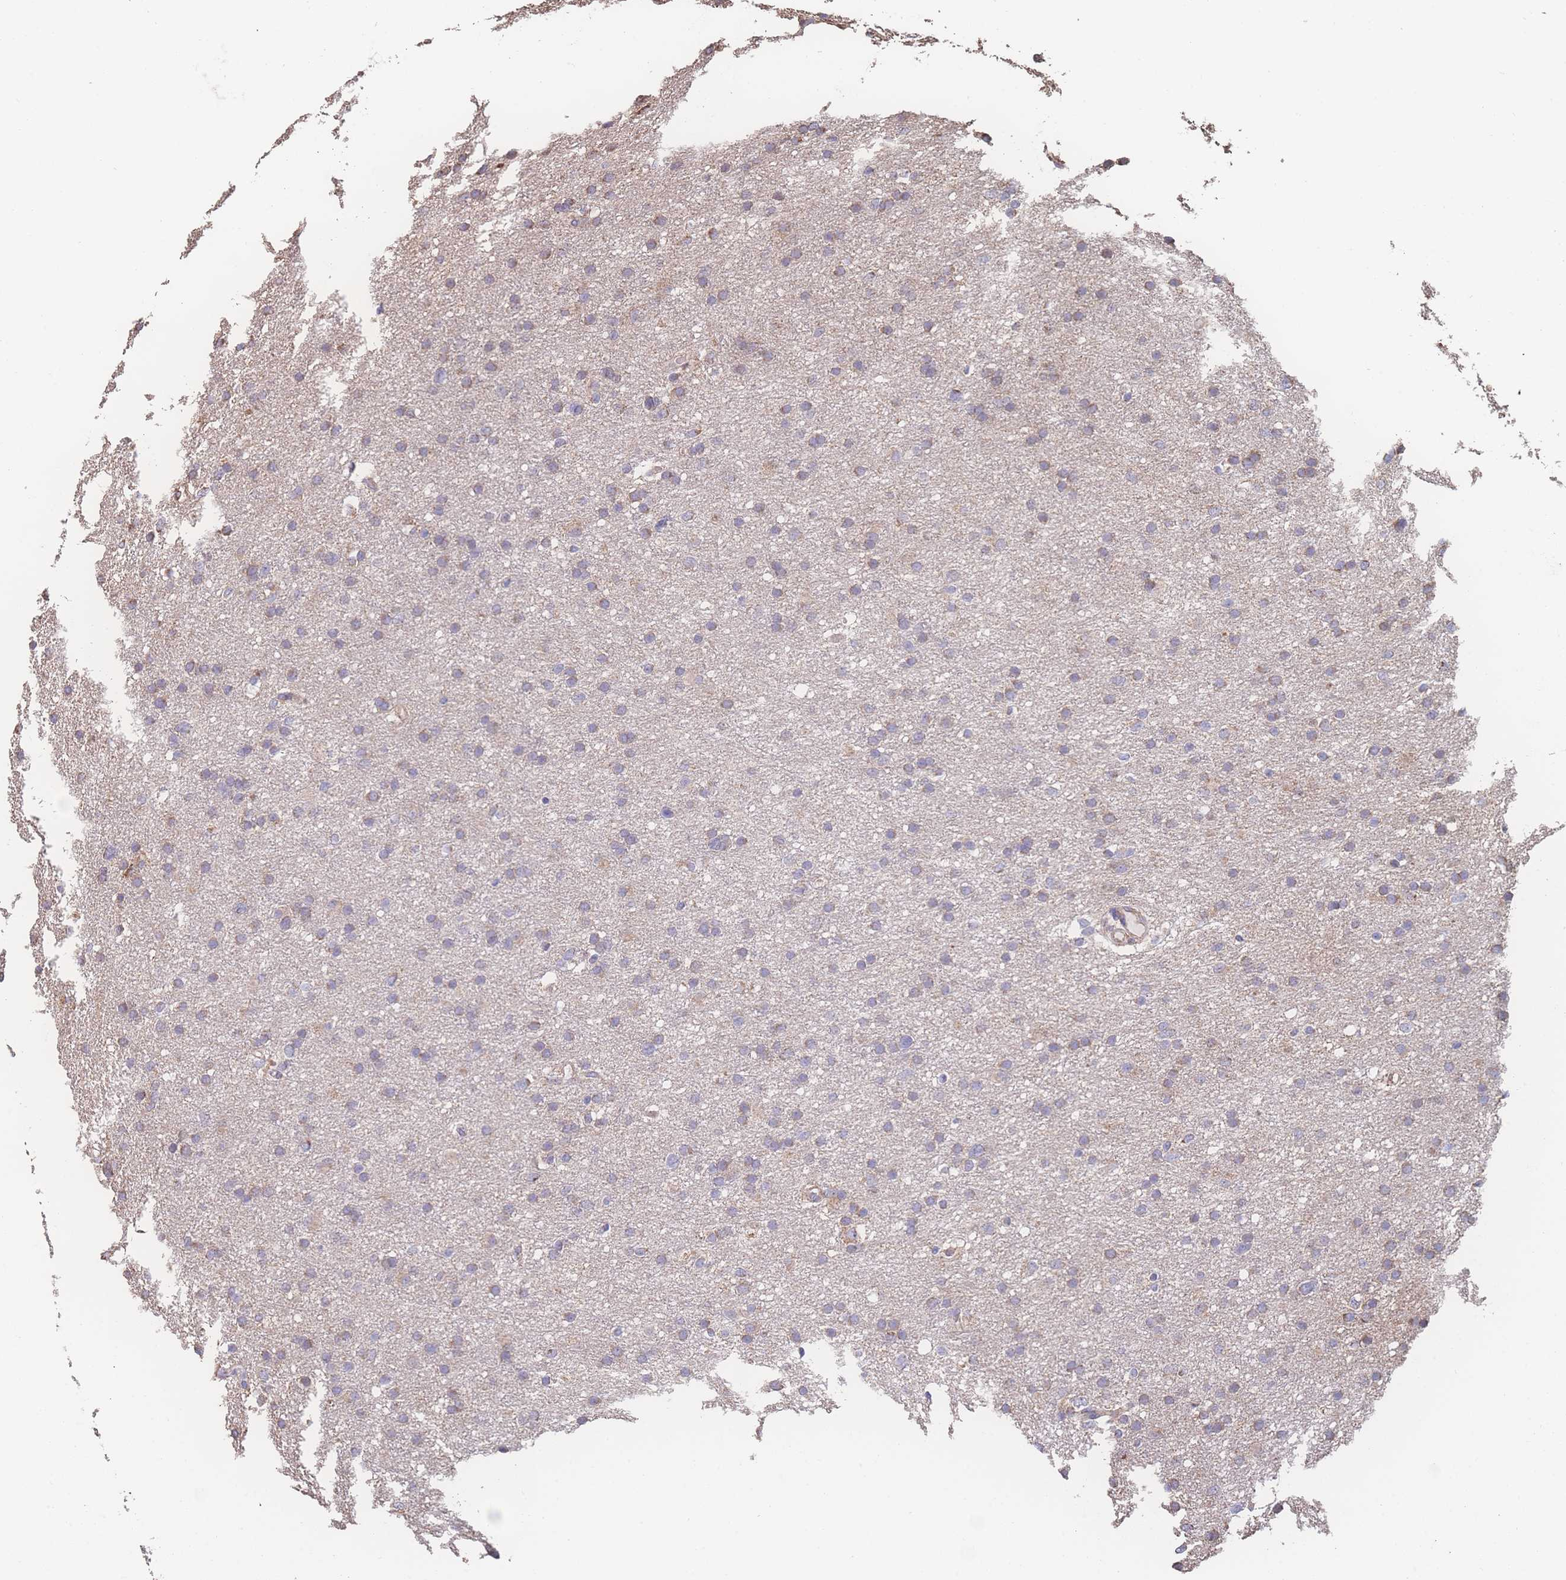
{"staining": {"intensity": "moderate", "quantity": "<25%", "location": "cytoplasmic/membranous"}, "tissue": "glioma", "cell_type": "Tumor cells", "image_type": "cancer", "snomed": [{"axis": "morphology", "description": "Glioma, malignant, High grade"}, {"axis": "topography", "description": "Cerebral cortex"}], "caption": "A high-resolution micrograph shows immunohistochemistry (IHC) staining of glioma, which demonstrates moderate cytoplasmic/membranous staining in approximately <25% of tumor cells.", "gene": "SGSM3", "patient": {"sex": "female", "age": 36}}